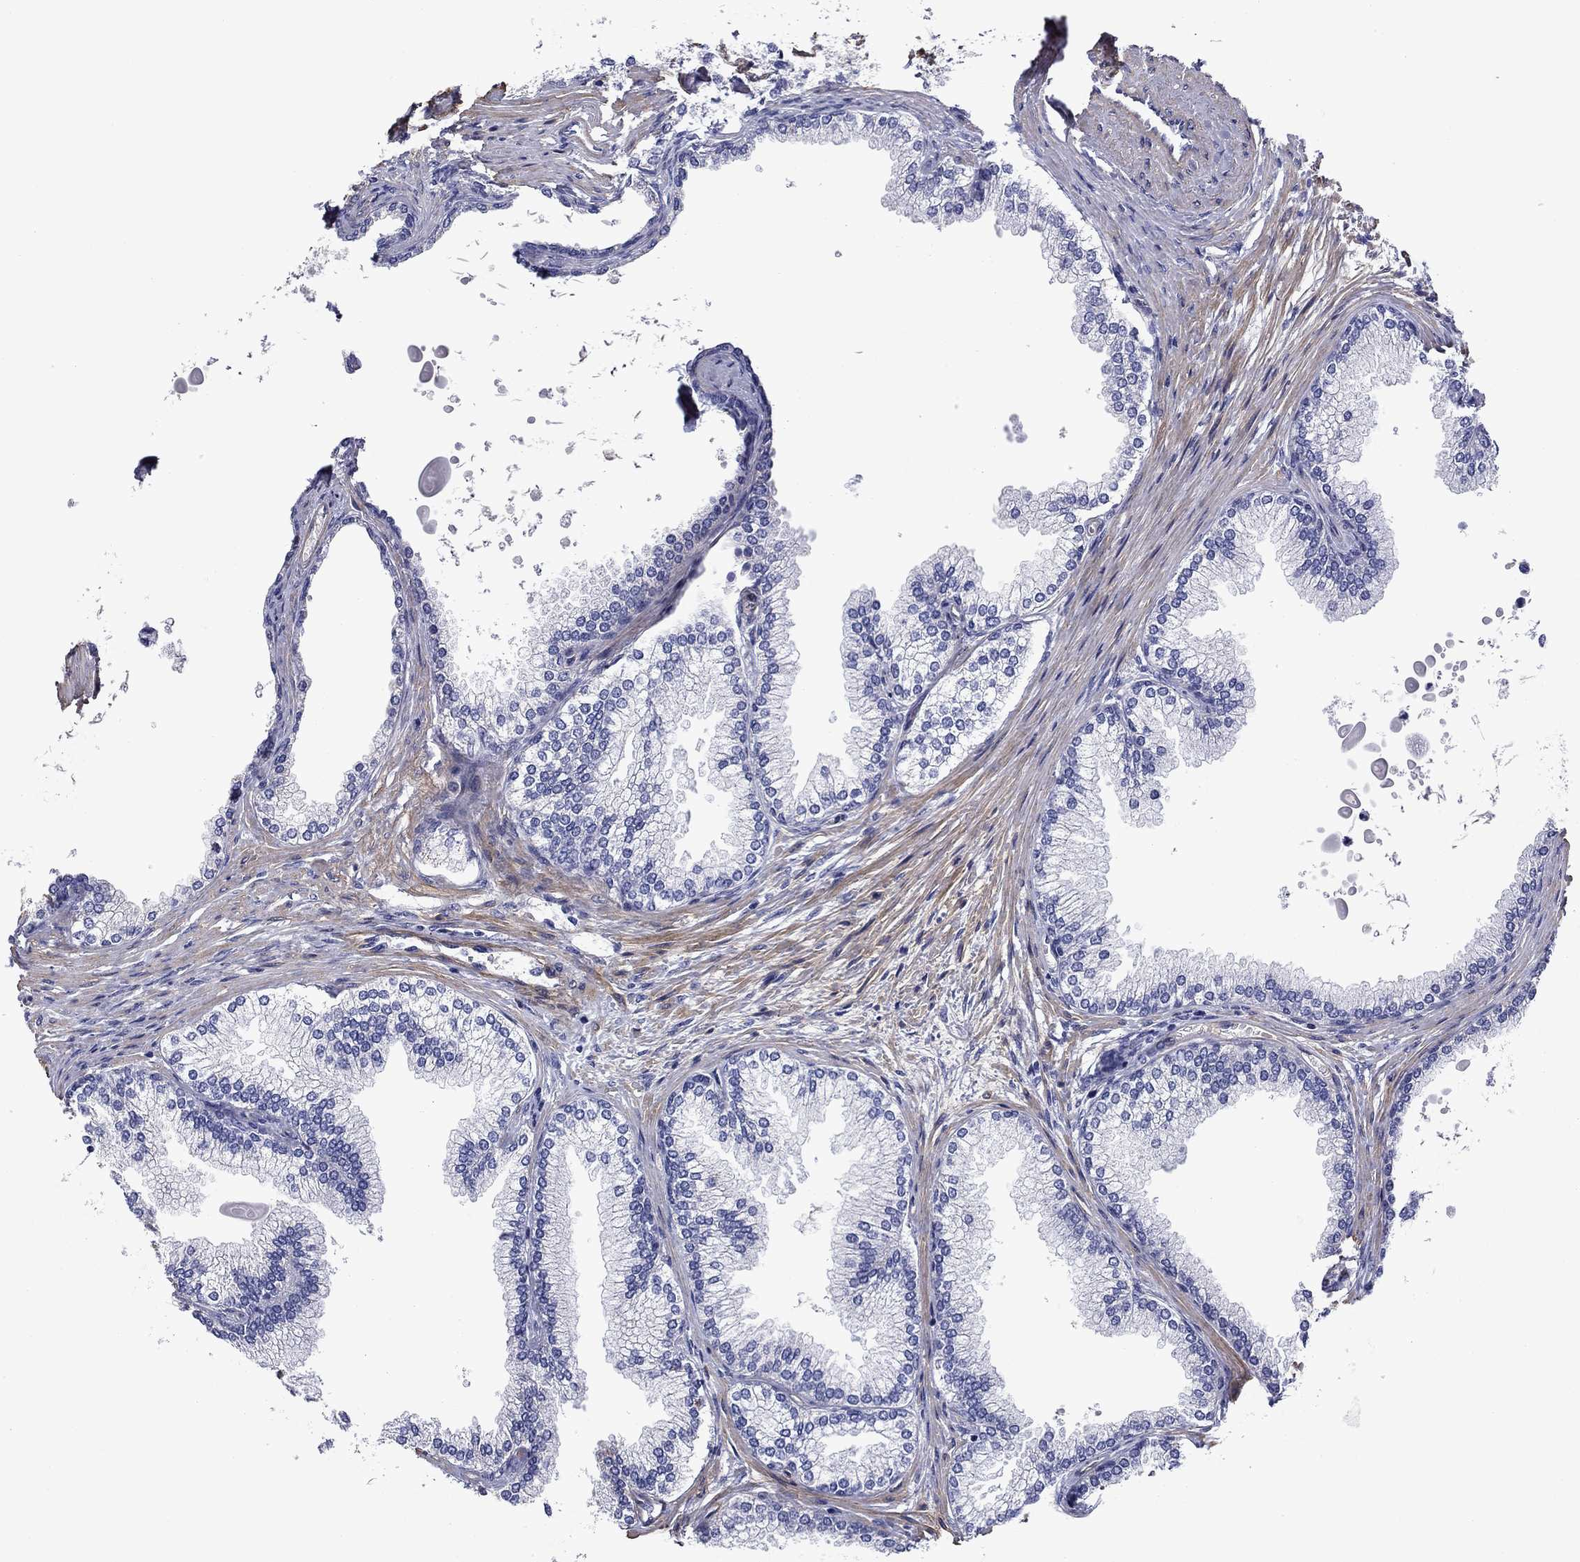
{"staining": {"intensity": "negative", "quantity": "none", "location": "none"}, "tissue": "prostate", "cell_type": "Glandular cells", "image_type": "normal", "snomed": [{"axis": "morphology", "description": "Normal tissue, NOS"}, {"axis": "topography", "description": "Prostate"}], "caption": "Immunohistochemistry (IHC) histopathology image of unremarkable prostate: human prostate stained with DAB displays no significant protein staining in glandular cells.", "gene": "HSPG2", "patient": {"sex": "male", "age": 72}}